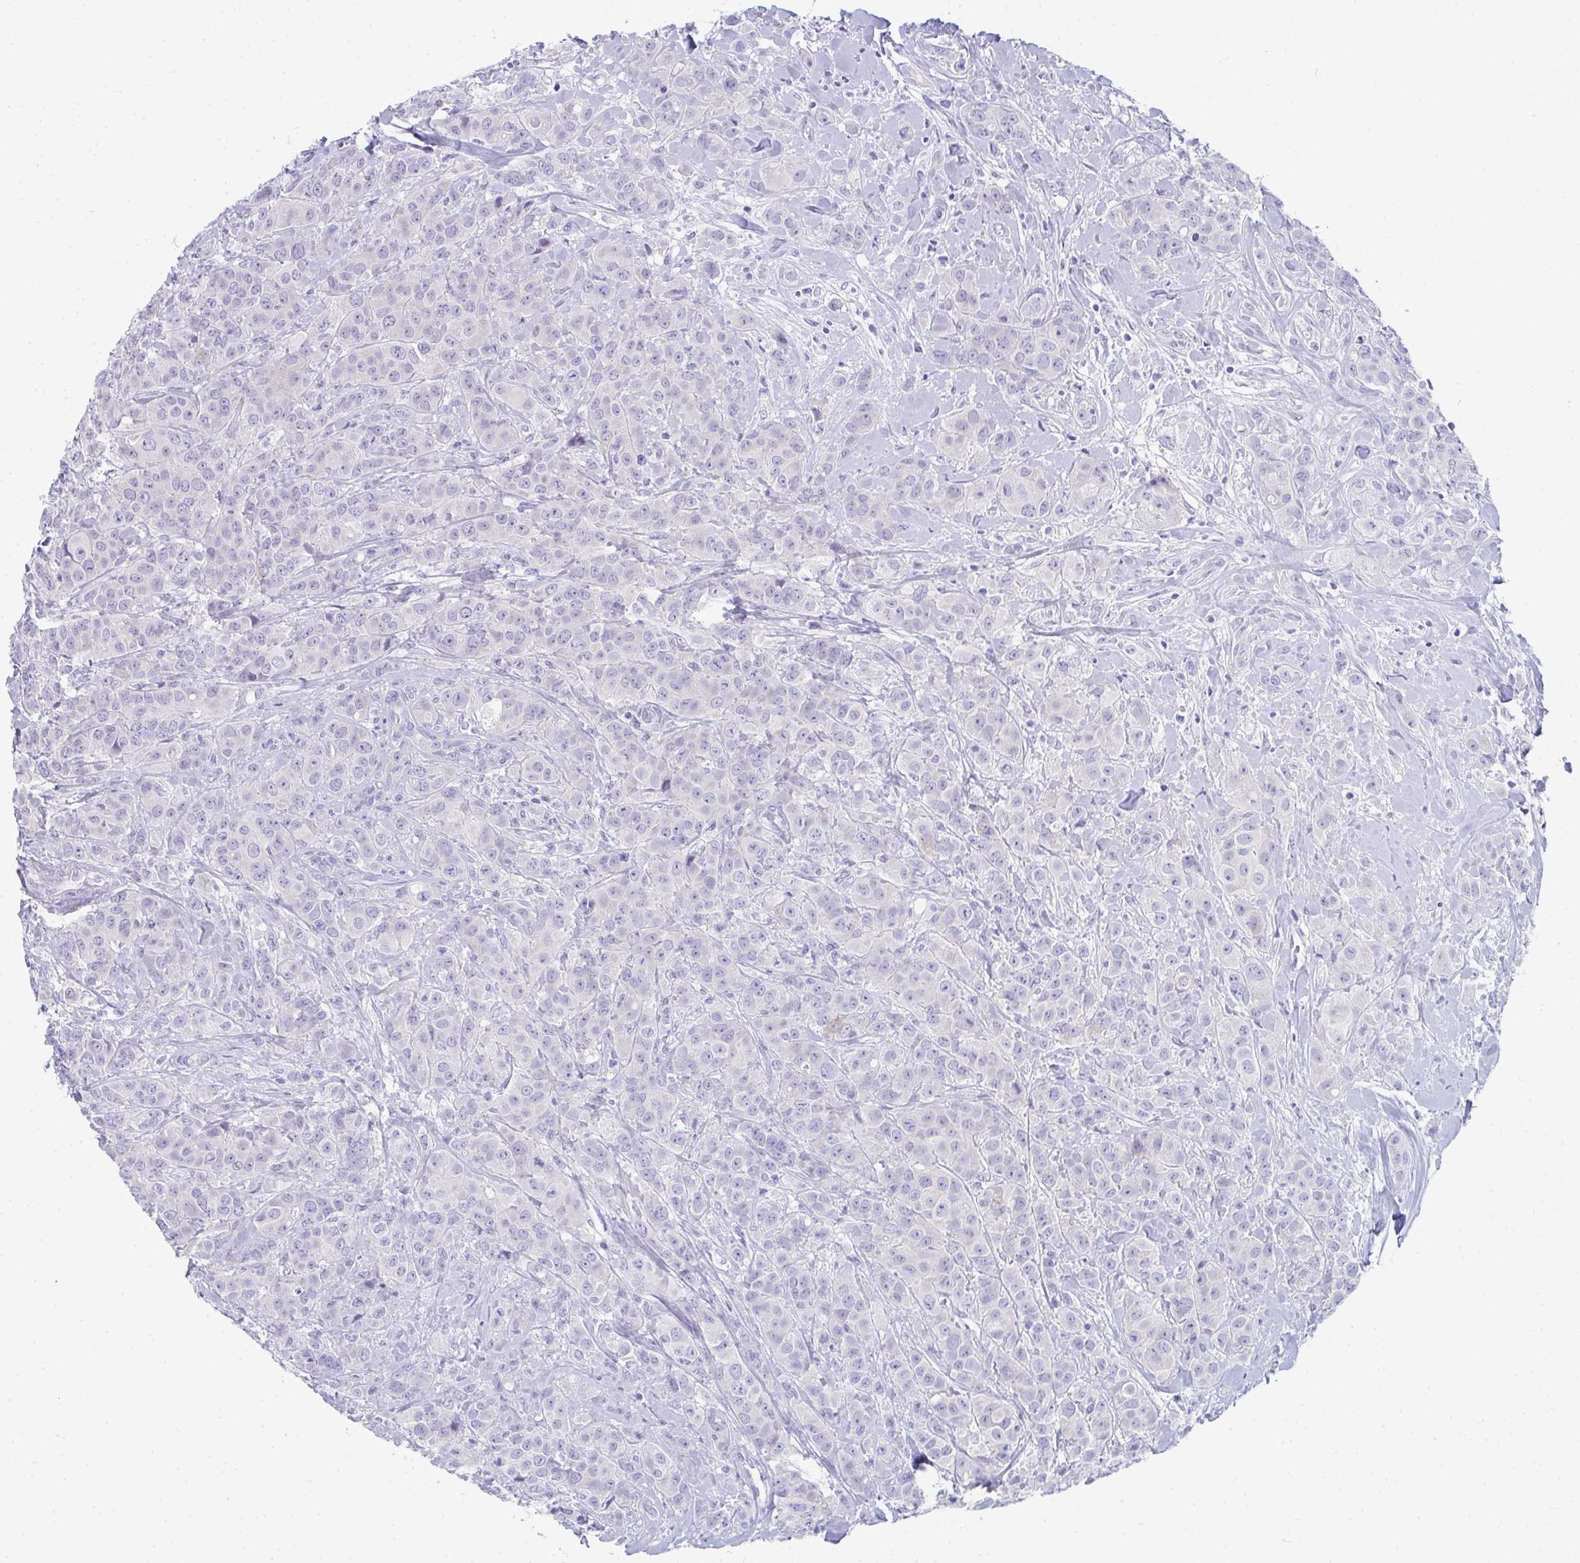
{"staining": {"intensity": "negative", "quantity": "none", "location": "none"}, "tissue": "breast cancer", "cell_type": "Tumor cells", "image_type": "cancer", "snomed": [{"axis": "morphology", "description": "Normal tissue, NOS"}, {"axis": "morphology", "description": "Duct carcinoma"}, {"axis": "topography", "description": "Breast"}], "caption": "Breast cancer stained for a protein using IHC demonstrates no positivity tumor cells.", "gene": "TTC30B", "patient": {"sex": "female", "age": 43}}